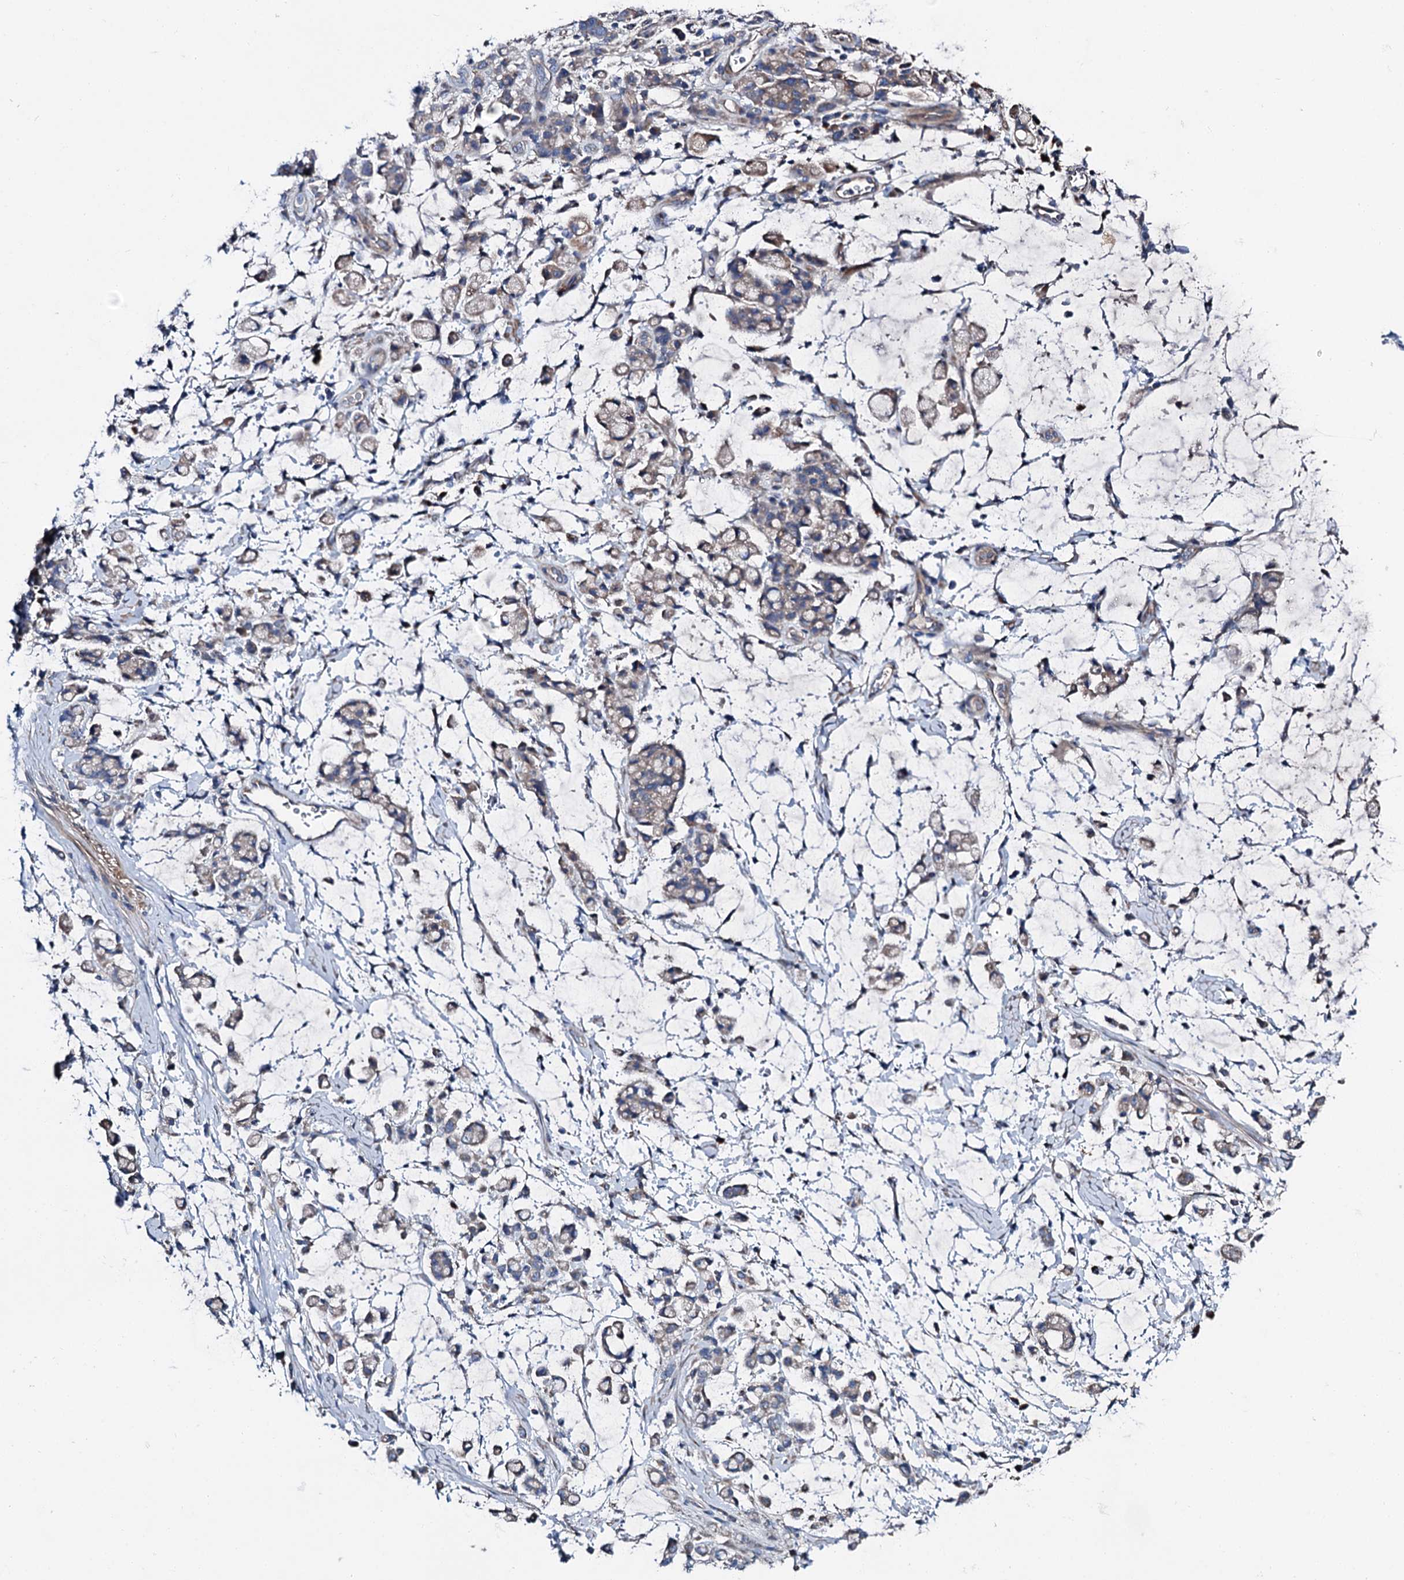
{"staining": {"intensity": "weak", "quantity": "<25%", "location": "cytoplasmic/membranous"}, "tissue": "stomach cancer", "cell_type": "Tumor cells", "image_type": "cancer", "snomed": [{"axis": "morphology", "description": "Adenocarcinoma, NOS"}, {"axis": "topography", "description": "Stomach"}], "caption": "Tumor cells are negative for brown protein staining in adenocarcinoma (stomach). (DAB (3,3'-diaminobenzidine) IHC, high magnification).", "gene": "SLC22A25", "patient": {"sex": "female", "age": 60}}